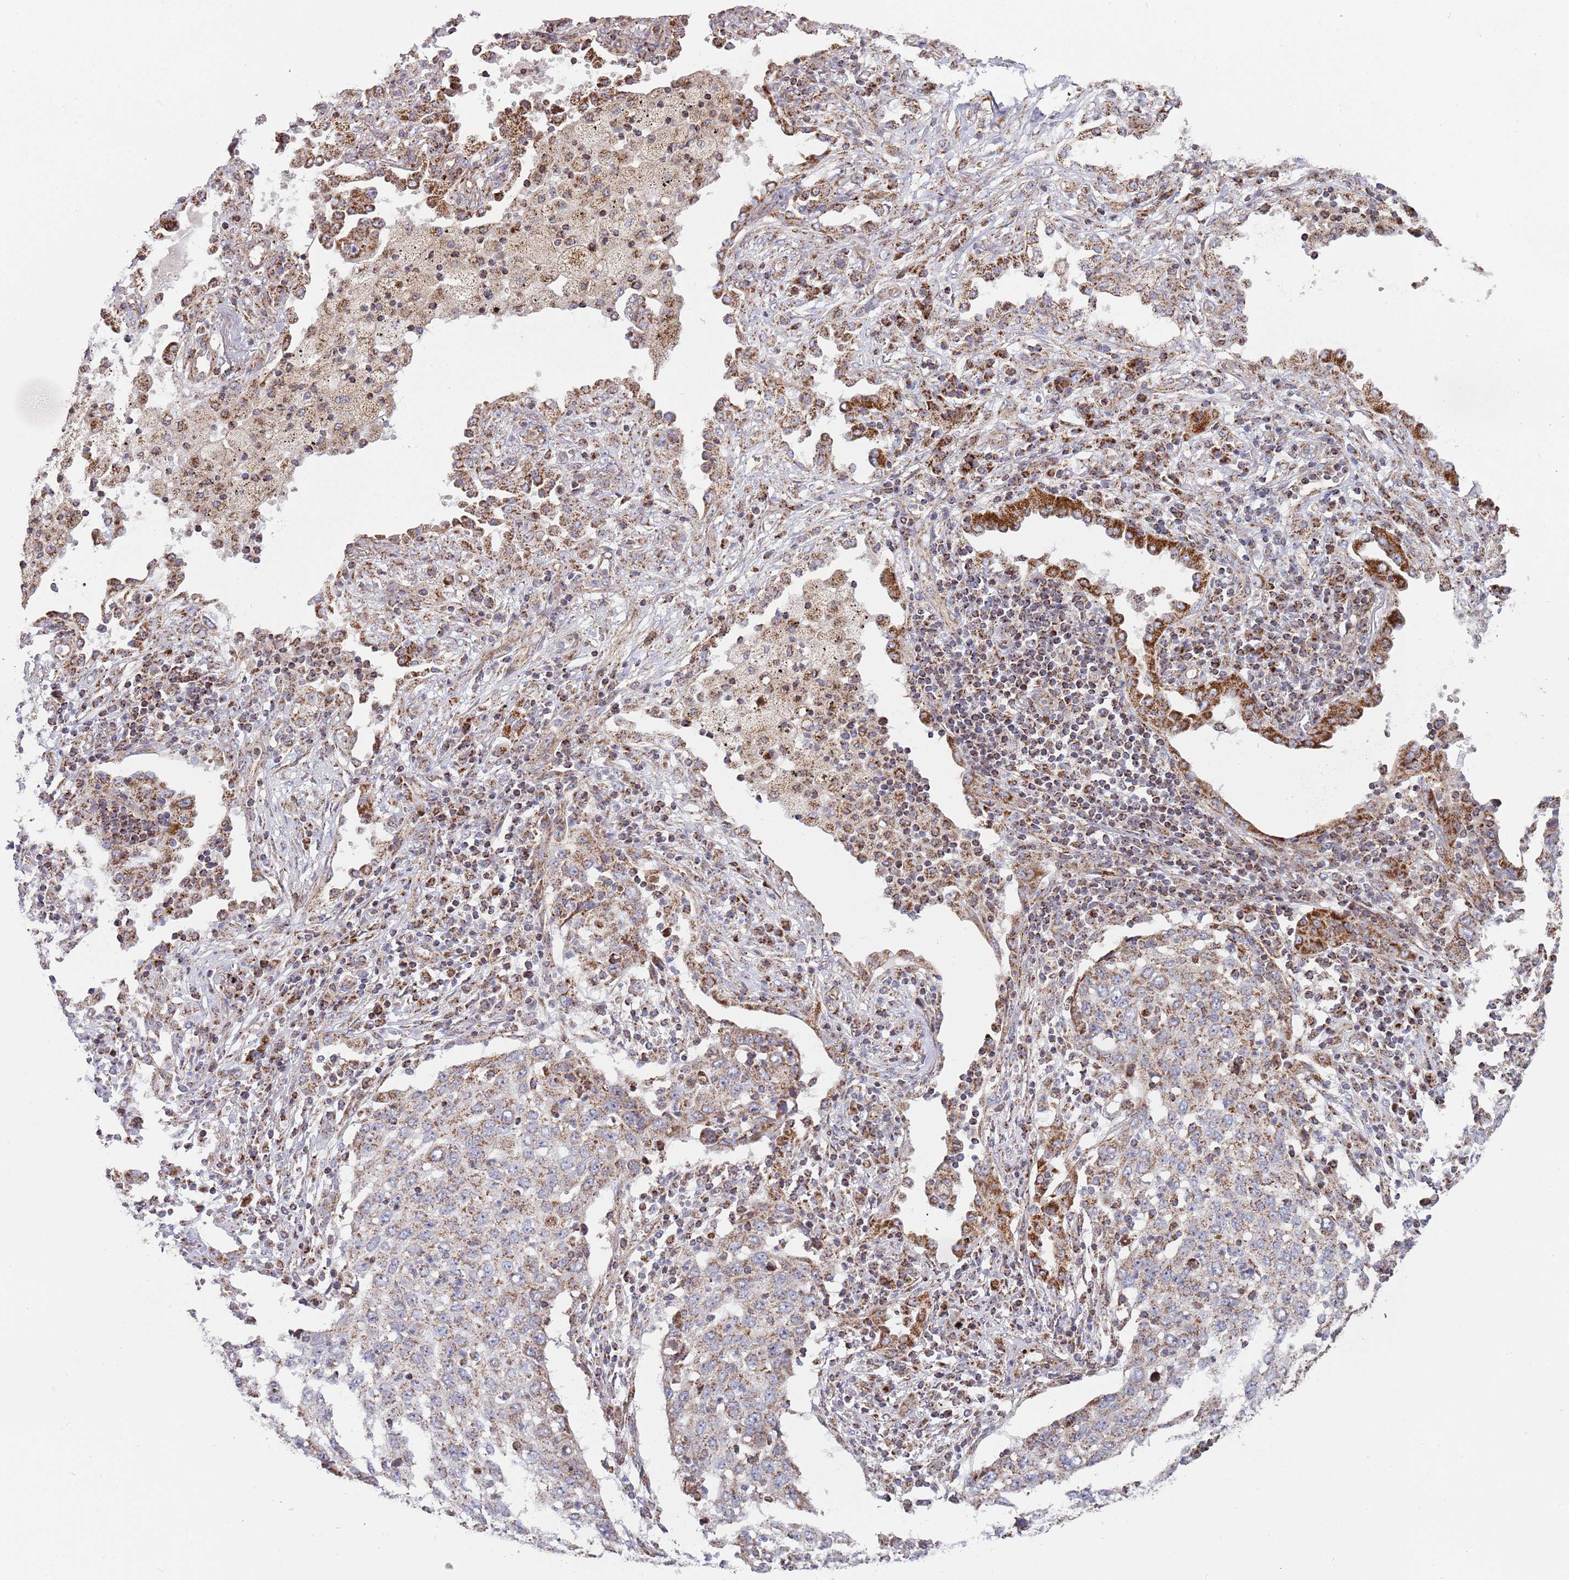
{"staining": {"intensity": "moderate", "quantity": "25%-75%", "location": "cytoplasmic/membranous"}, "tissue": "lung cancer", "cell_type": "Tumor cells", "image_type": "cancer", "snomed": [{"axis": "morphology", "description": "Squamous cell carcinoma, NOS"}, {"axis": "topography", "description": "Lung"}], "caption": "Protein positivity by IHC reveals moderate cytoplasmic/membranous positivity in about 25%-75% of tumor cells in squamous cell carcinoma (lung).", "gene": "ATP5PD", "patient": {"sex": "female", "age": 63}}